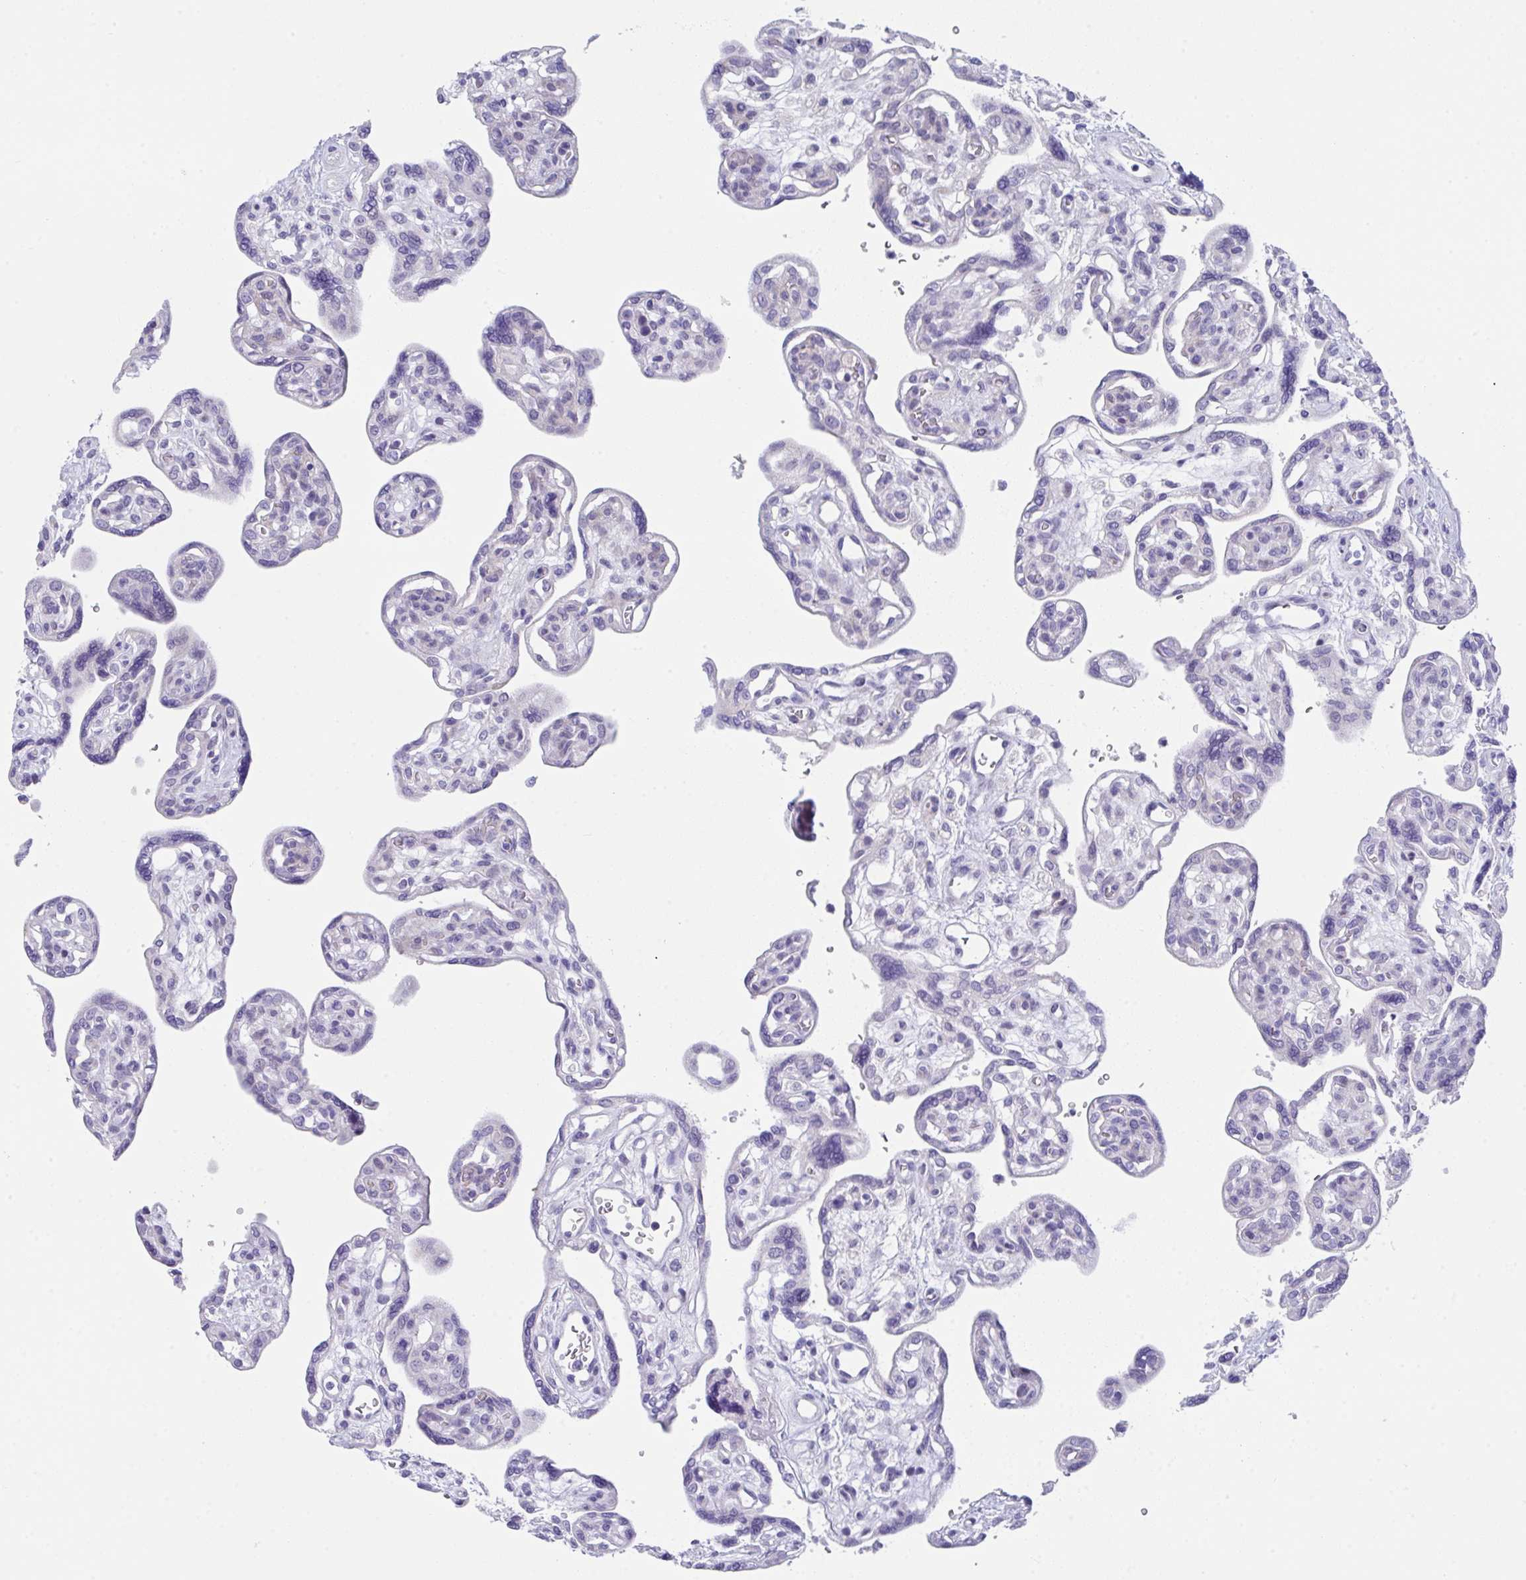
{"staining": {"intensity": "moderate", "quantity": "25%-75%", "location": "cytoplasmic/membranous"}, "tissue": "placenta", "cell_type": "Decidual cells", "image_type": "normal", "snomed": [{"axis": "morphology", "description": "Normal tissue, NOS"}, {"axis": "topography", "description": "Placenta"}], "caption": "Immunohistochemical staining of normal placenta demonstrates medium levels of moderate cytoplasmic/membranous staining in about 25%-75% of decidual cells. The protein of interest is stained brown, and the nuclei are stained in blue (DAB (3,3'-diaminobenzidine) IHC with brightfield microscopy, high magnification).", "gene": "FBXO47", "patient": {"sex": "female", "age": 39}}